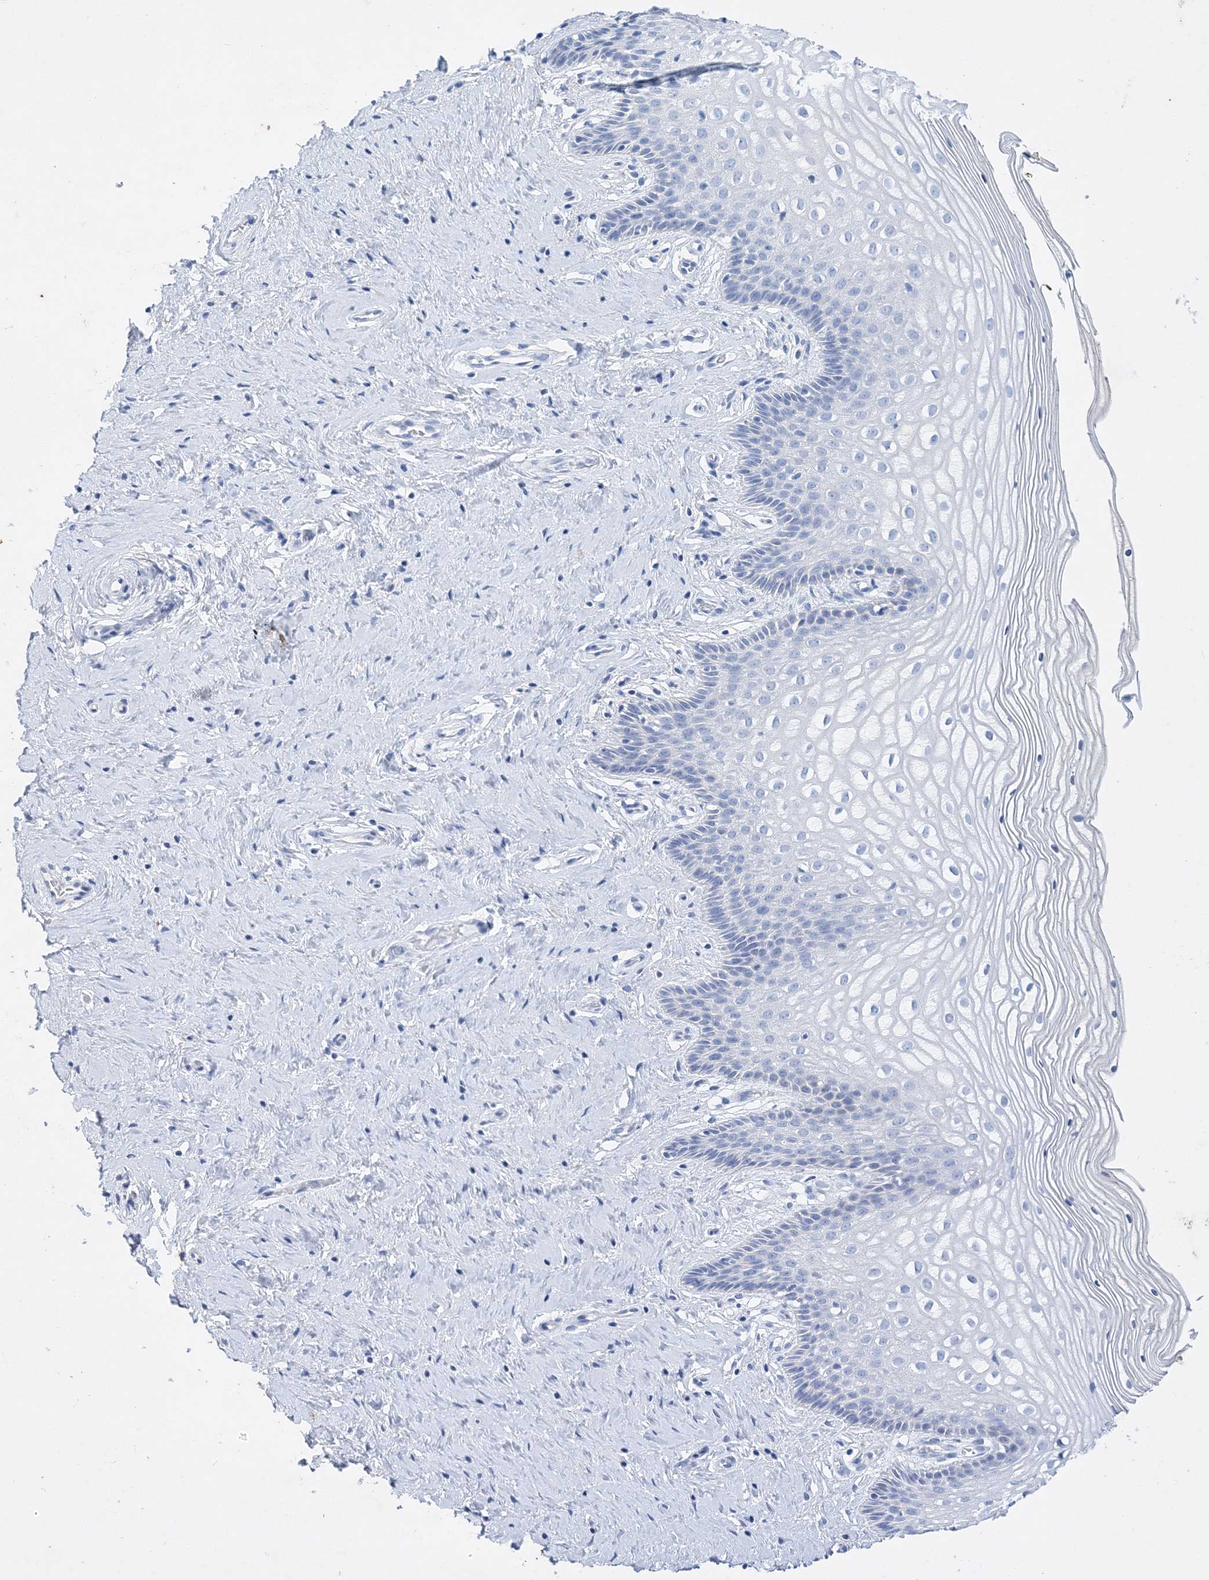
{"staining": {"intensity": "negative", "quantity": "none", "location": "none"}, "tissue": "cervix", "cell_type": "Glandular cells", "image_type": "normal", "snomed": [{"axis": "morphology", "description": "Normal tissue, NOS"}, {"axis": "topography", "description": "Cervix"}], "caption": "Cervix stained for a protein using immunohistochemistry (IHC) shows no staining glandular cells.", "gene": "COPS8", "patient": {"sex": "female", "age": 33}}